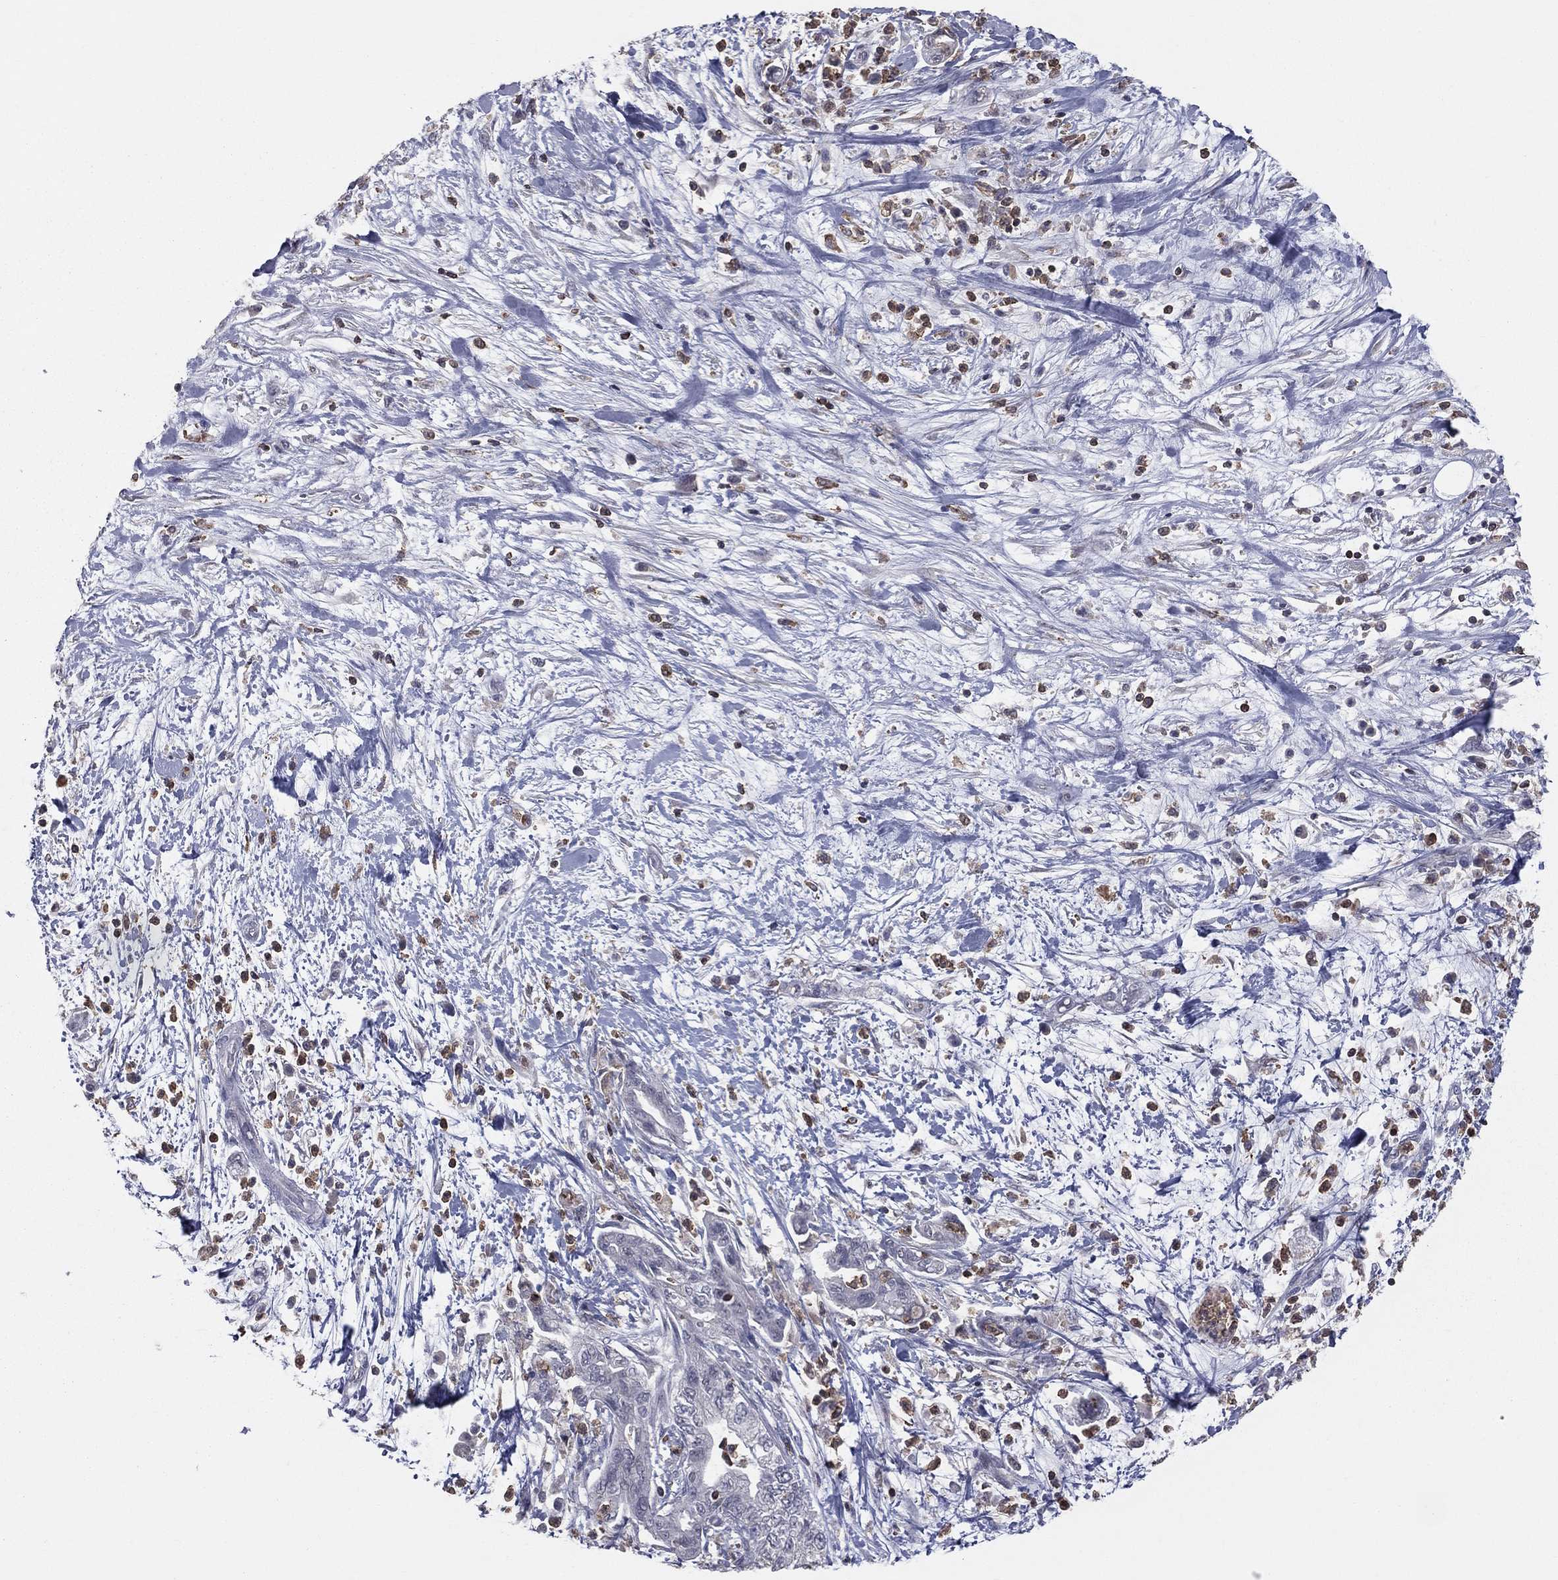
{"staining": {"intensity": "negative", "quantity": "none", "location": "none"}, "tissue": "pancreatic cancer", "cell_type": "Tumor cells", "image_type": "cancer", "snomed": [{"axis": "morphology", "description": "Adenocarcinoma, NOS"}, {"axis": "topography", "description": "Pancreas"}], "caption": "Pancreatic cancer (adenocarcinoma) stained for a protein using immunohistochemistry (IHC) demonstrates no positivity tumor cells.", "gene": "PSTPIP1", "patient": {"sex": "female", "age": 73}}